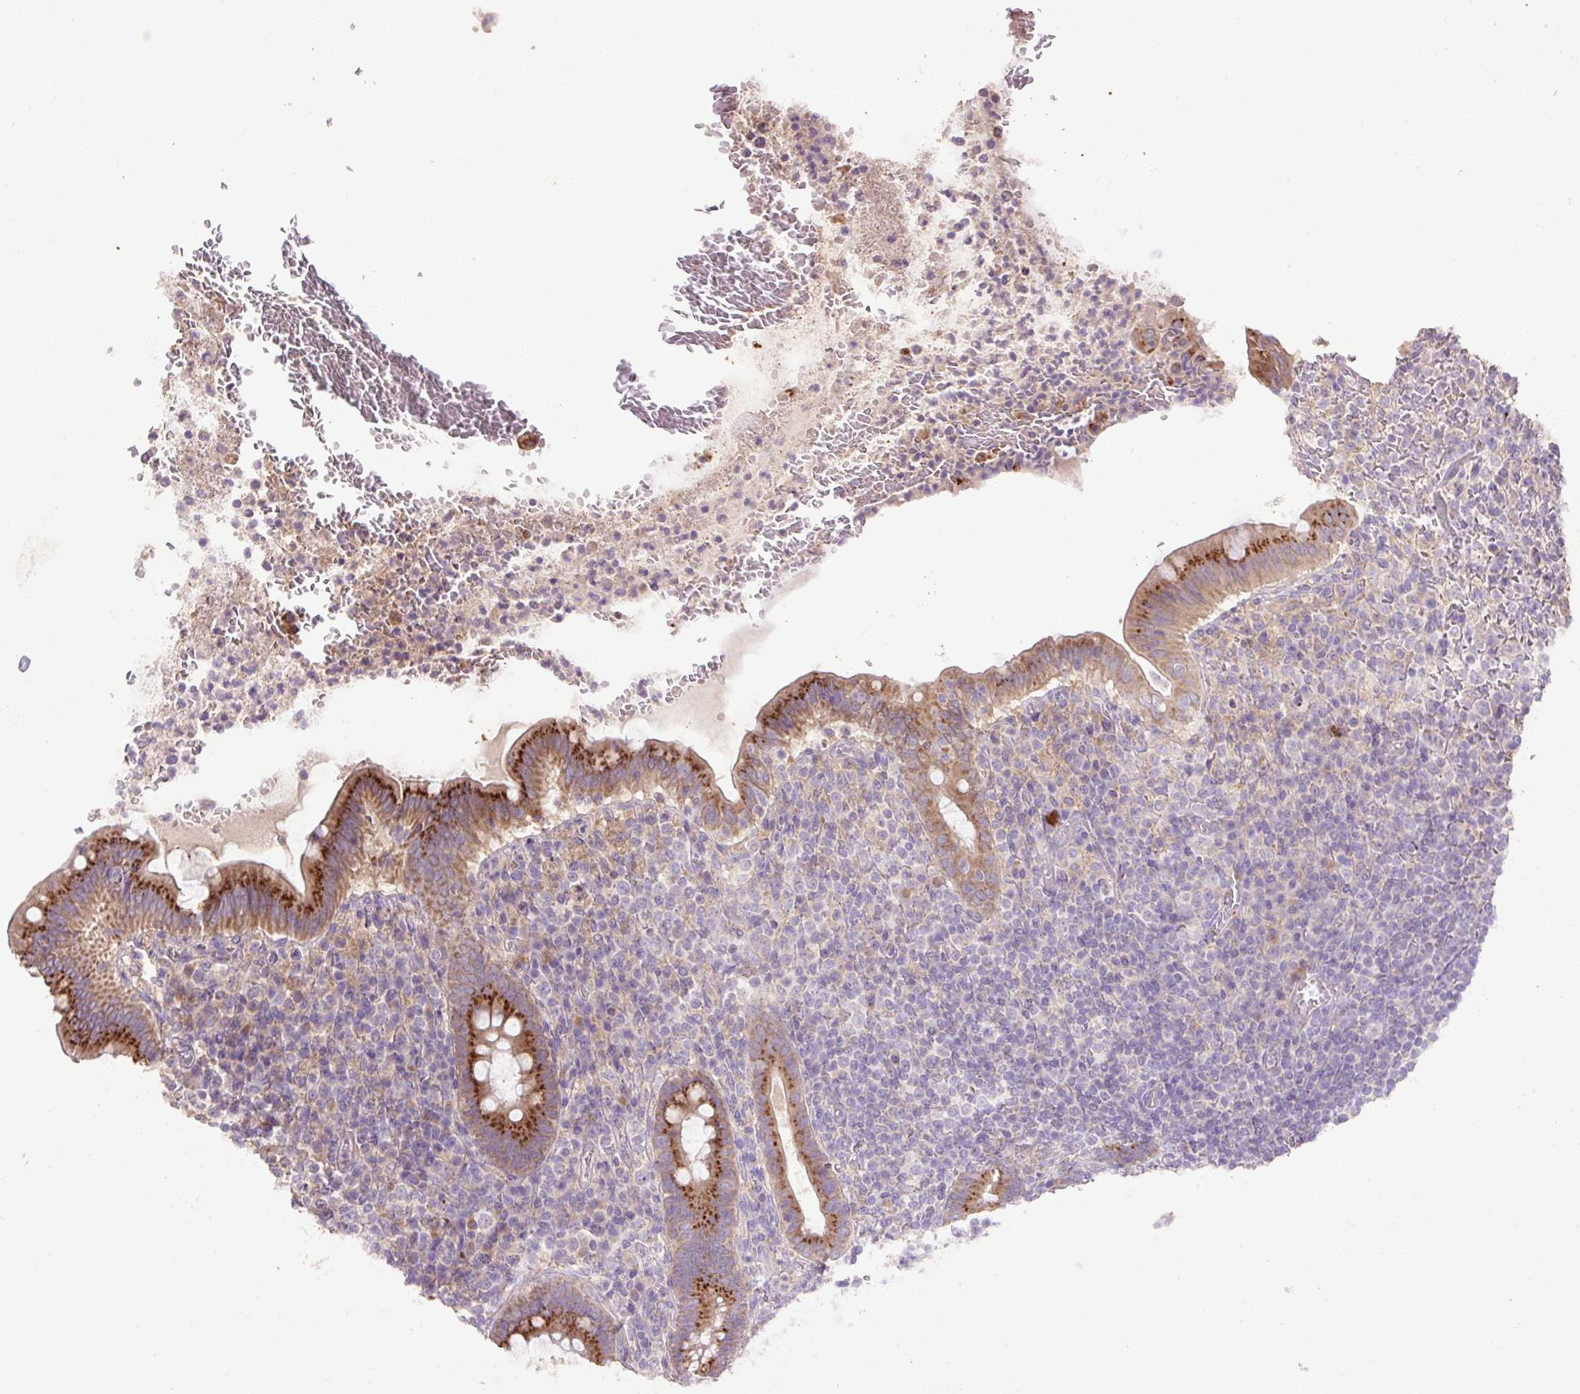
{"staining": {"intensity": "strong", "quantity": ">75%", "location": "cytoplasmic/membranous"}, "tissue": "appendix", "cell_type": "Glandular cells", "image_type": "normal", "snomed": [{"axis": "morphology", "description": "Normal tissue, NOS"}, {"axis": "topography", "description": "Appendix"}], "caption": "Immunohistochemical staining of unremarkable appendix demonstrates >75% levels of strong cytoplasmic/membranous protein positivity in approximately >75% of glandular cells. (brown staining indicates protein expression, while blue staining denotes nuclei).", "gene": "ABR", "patient": {"sex": "female", "age": 43}}